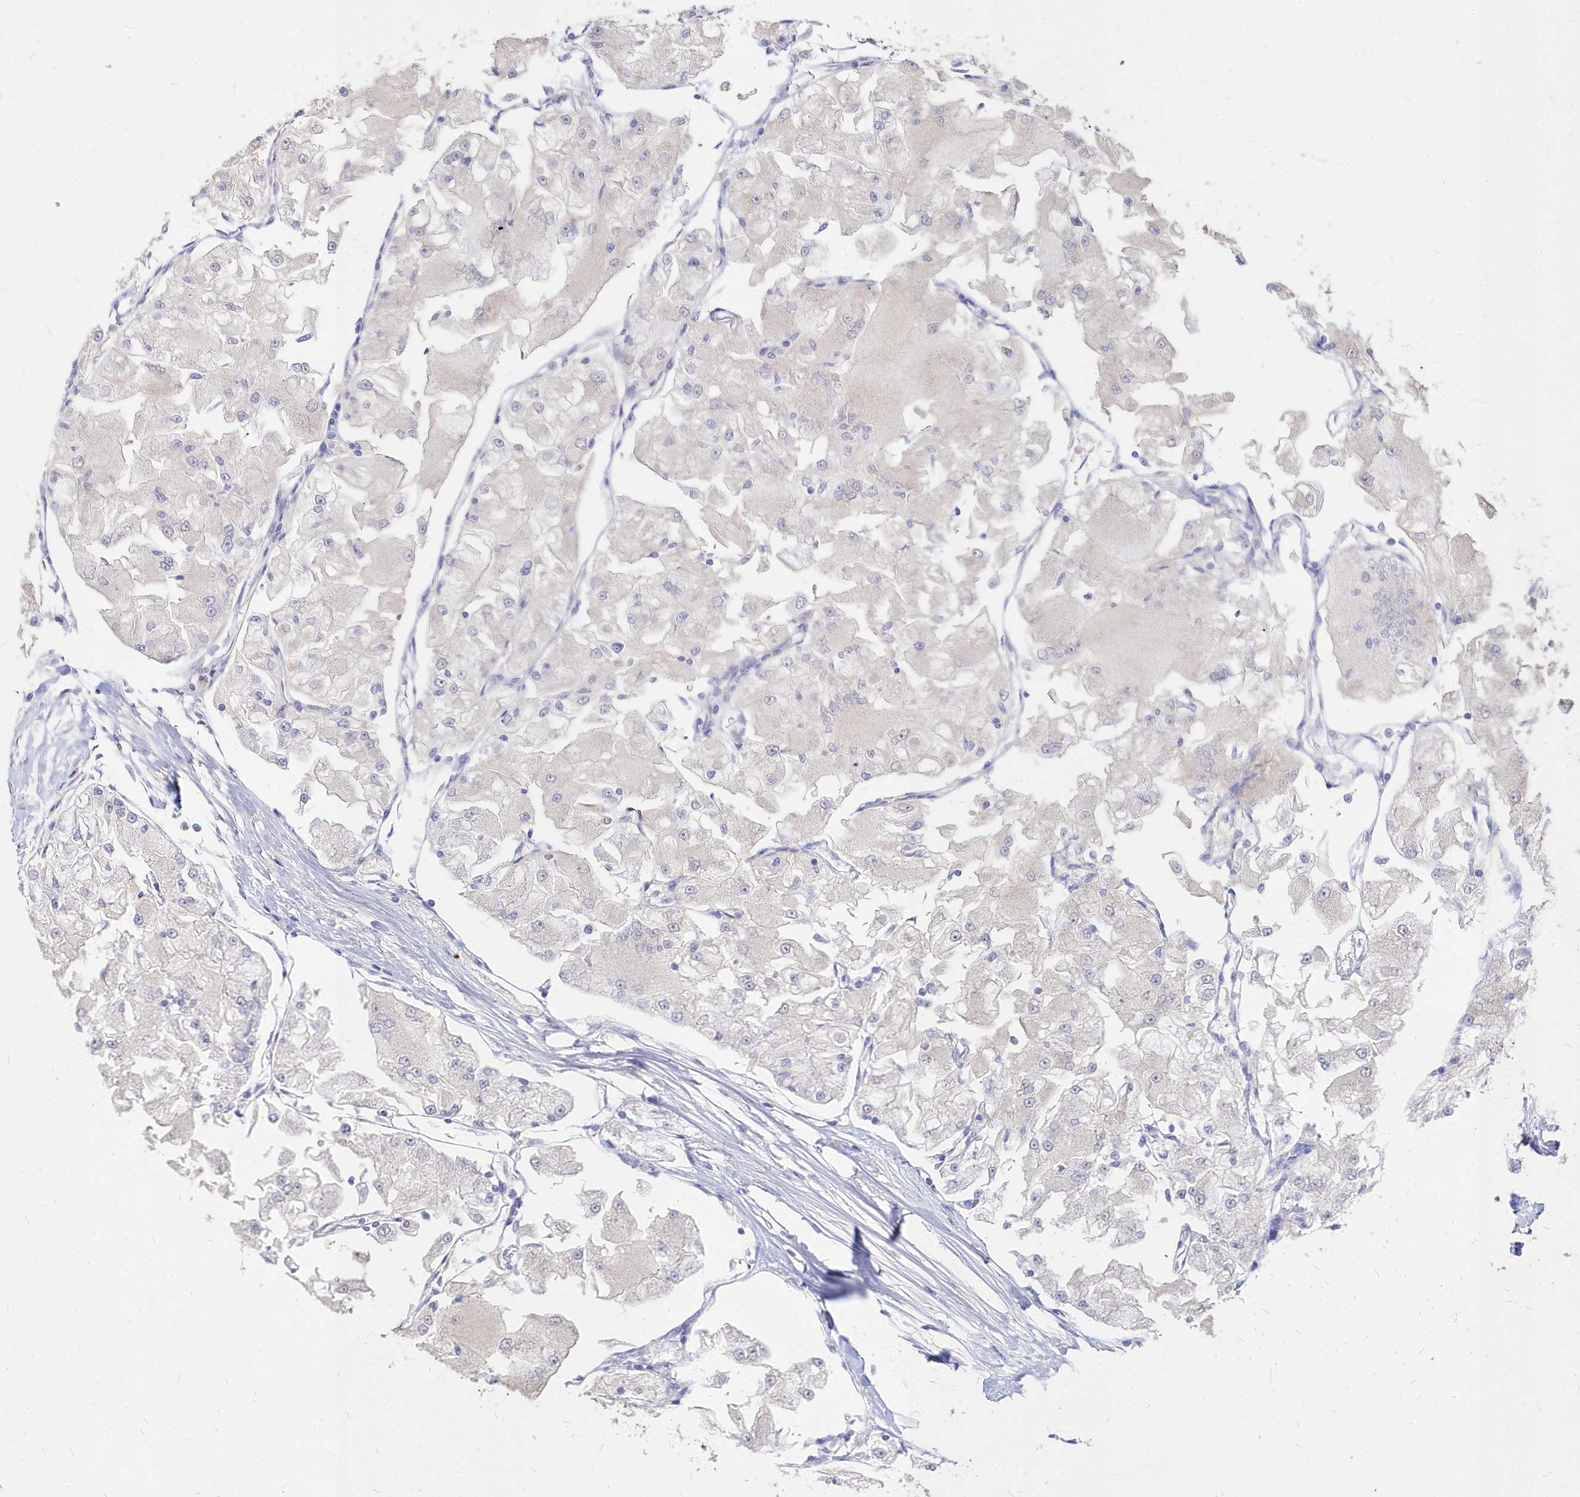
{"staining": {"intensity": "negative", "quantity": "none", "location": "none"}, "tissue": "renal cancer", "cell_type": "Tumor cells", "image_type": "cancer", "snomed": [{"axis": "morphology", "description": "Adenocarcinoma, NOS"}, {"axis": "topography", "description": "Kidney"}], "caption": "Immunohistochemical staining of renal cancer demonstrates no significant expression in tumor cells.", "gene": "NOXA1", "patient": {"sex": "female", "age": 72}}